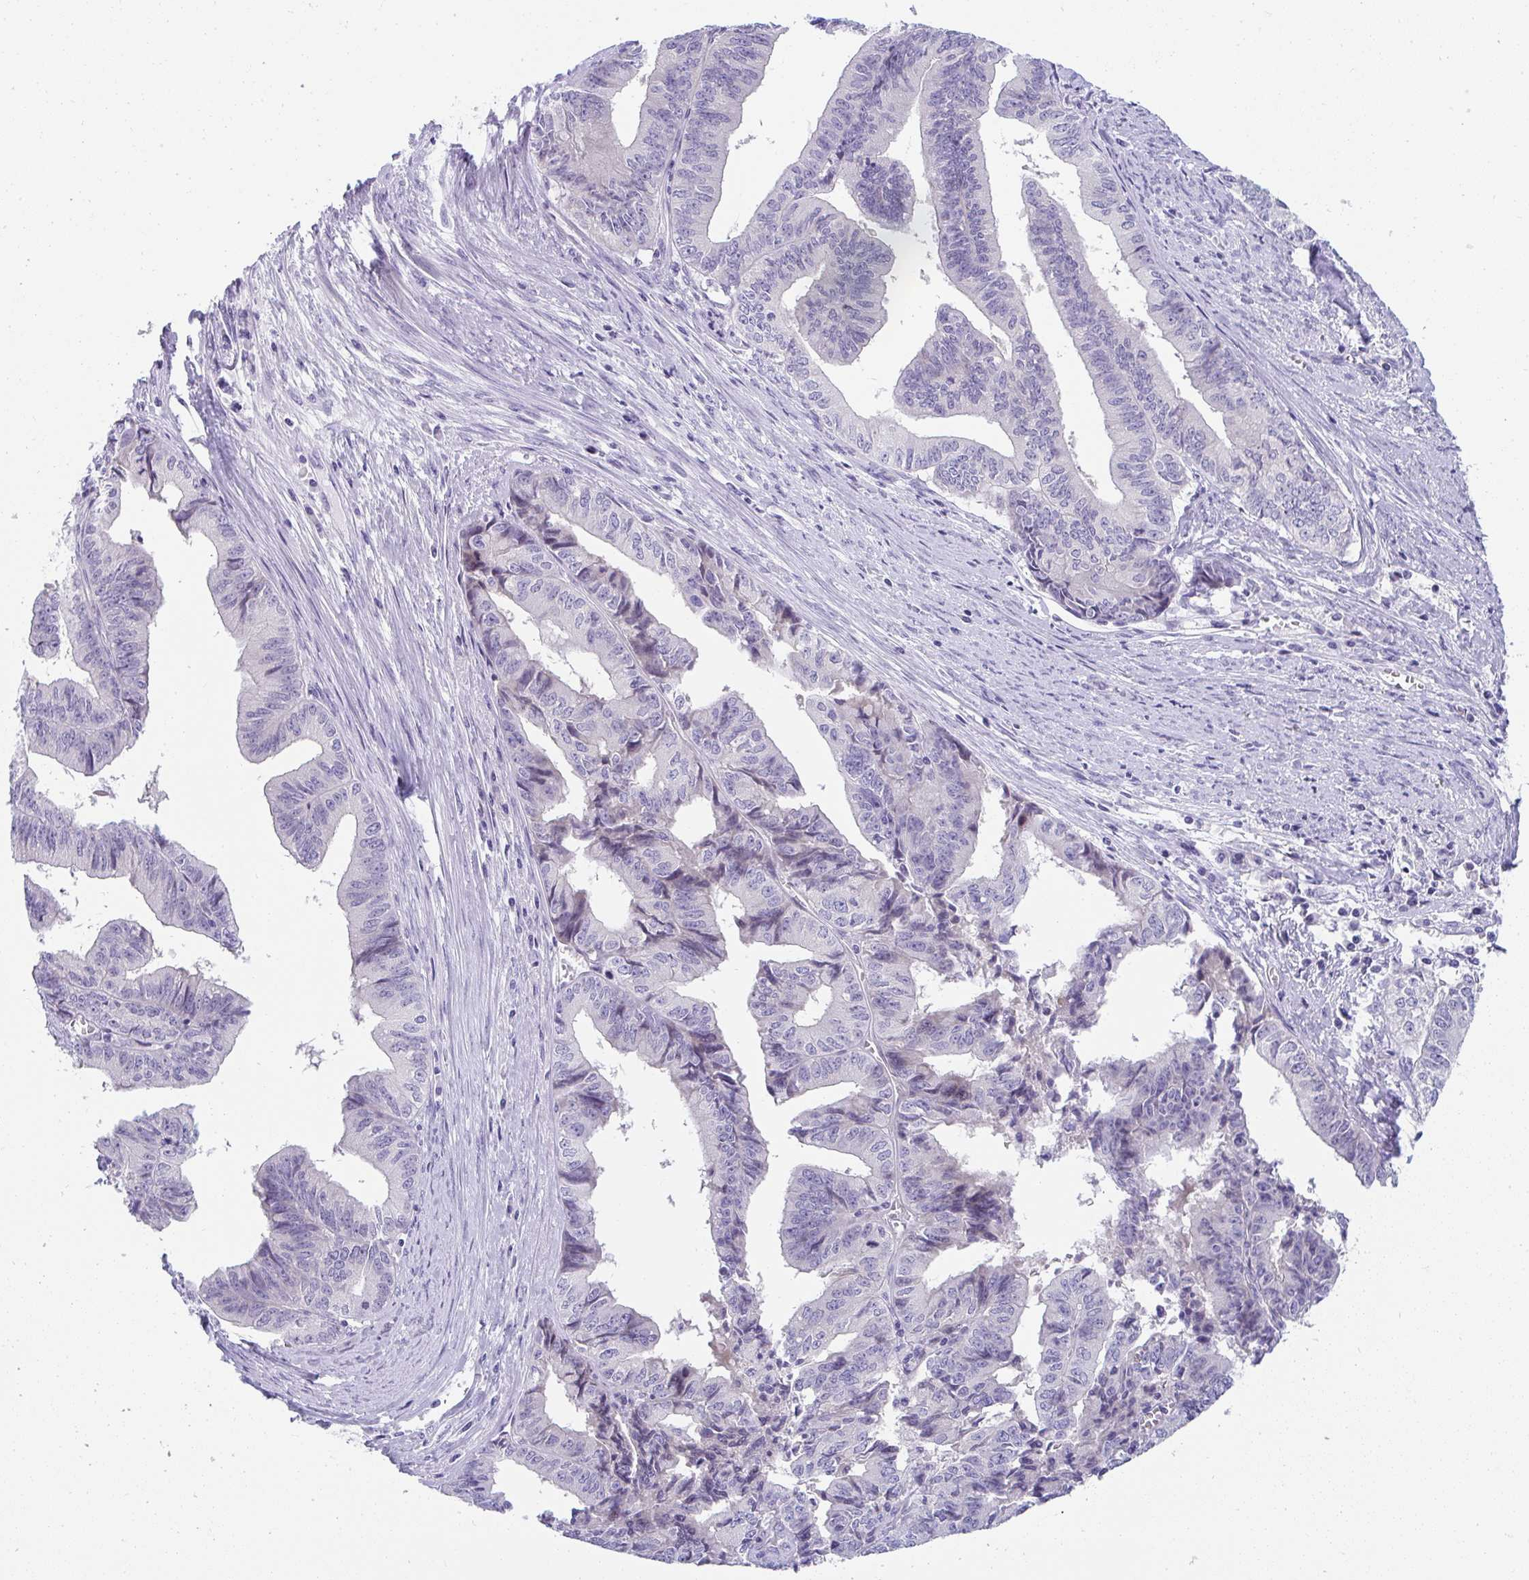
{"staining": {"intensity": "negative", "quantity": "none", "location": "none"}, "tissue": "endometrial cancer", "cell_type": "Tumor cells", "image_type": "cancer", "snomed": [{"axis": "morphology", "description": "Adenocarcinoma, NOS"}, {"axis": "topography", "description": "Endometrium"}], "caption": "Human adenocarcinoma (endometrial) stained for a protein using immunohistochemistry (IHC) exhibits no staining in tumor cells.", "gene": "TTC30B", "patient": {"sex": "female", "age": 65}}